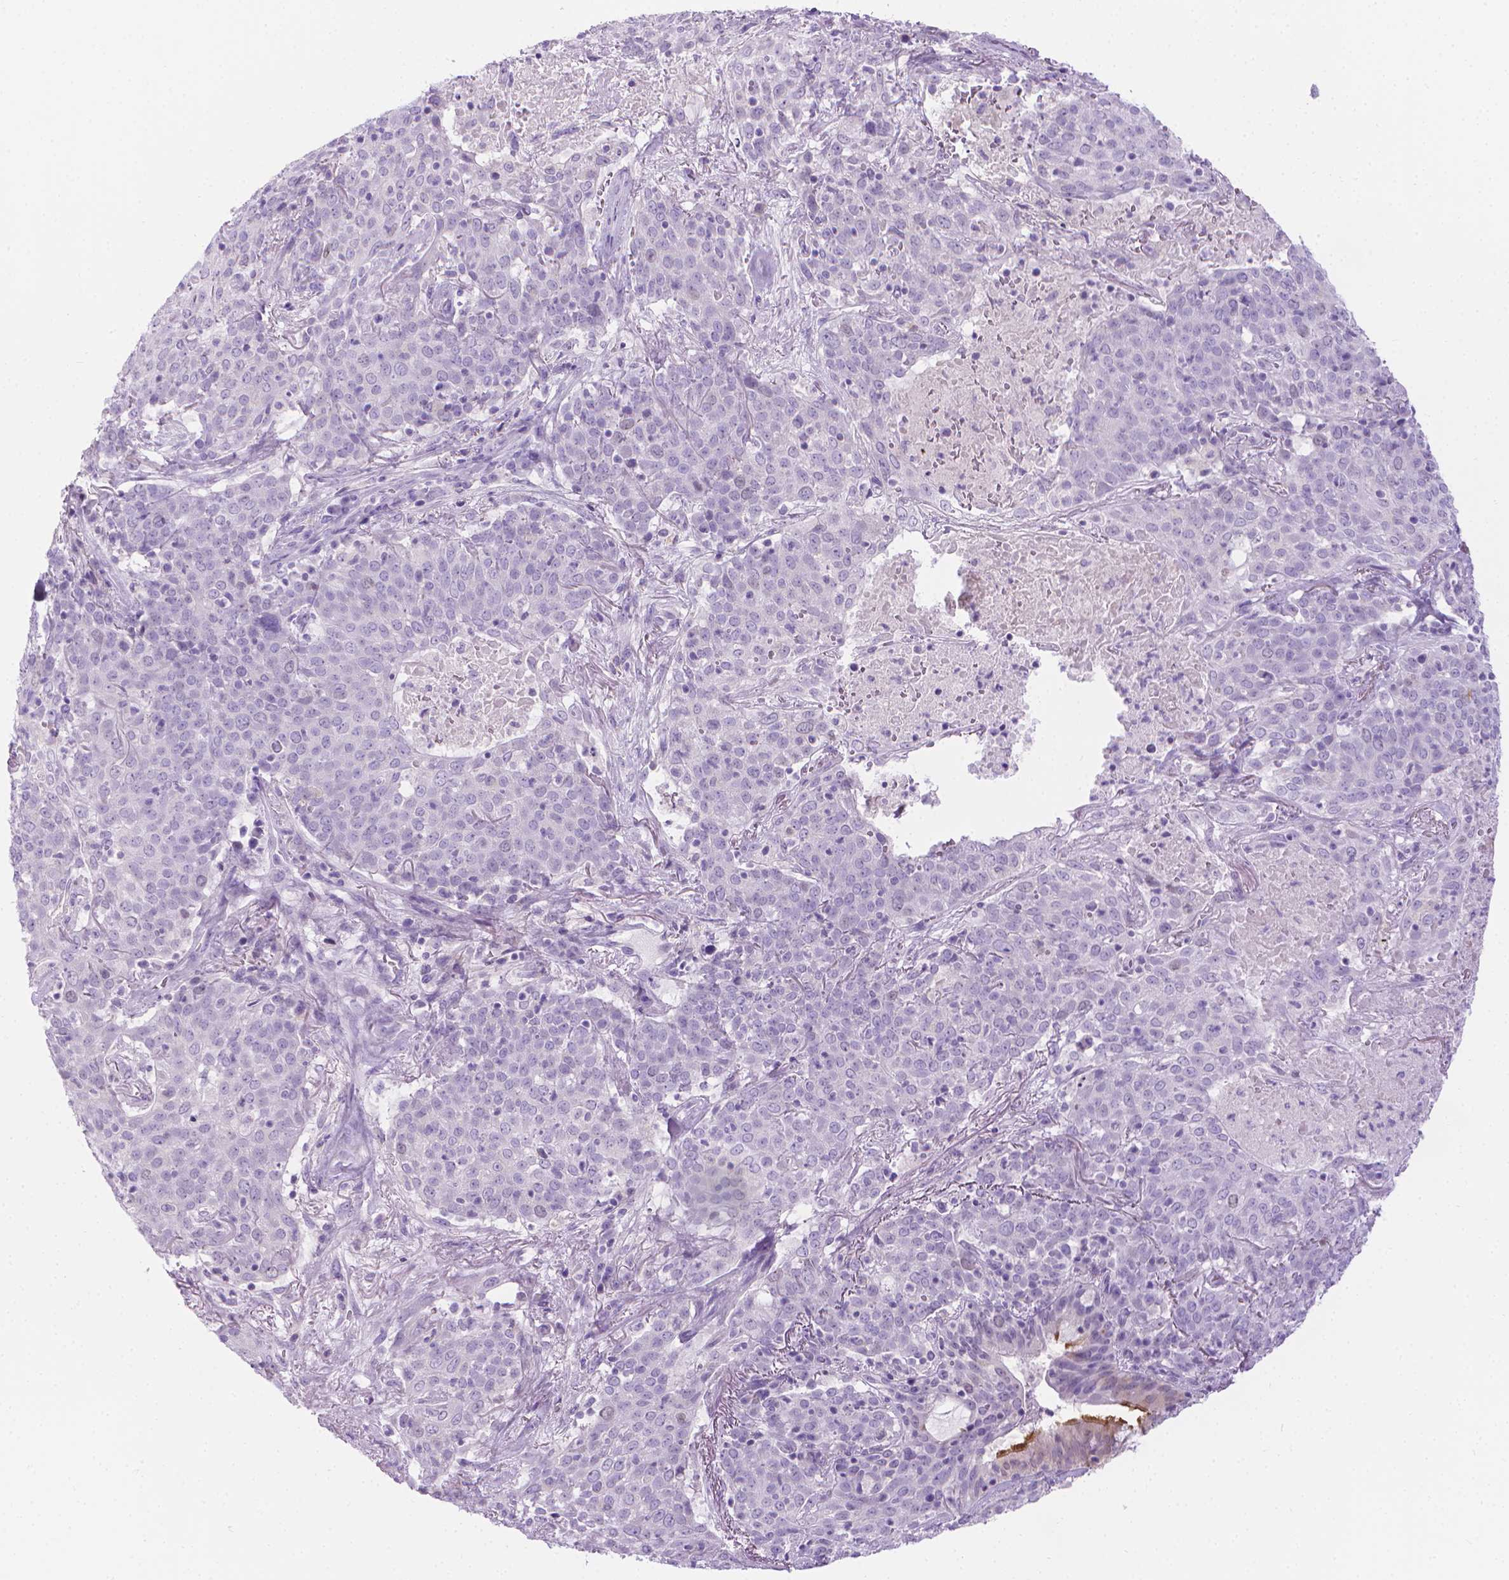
{"staining": {"intensity": "negative", "quantity": "none", "location": "none"}, "tissue": "lung cancer", "cell_type": "Tumor cells", "image_type": "cancer", "snomed": [{"axis": "morphology", "description": "Squamous cell carcinoma, NOS"}, {"axis": "topography", "description": "Lung"}], "caption": "IHC of human lung squamous cell carcinoma displays no expression in tumor cells.", "gene": "SPAG6", "patient": {"sex": "male", "age": 82}}